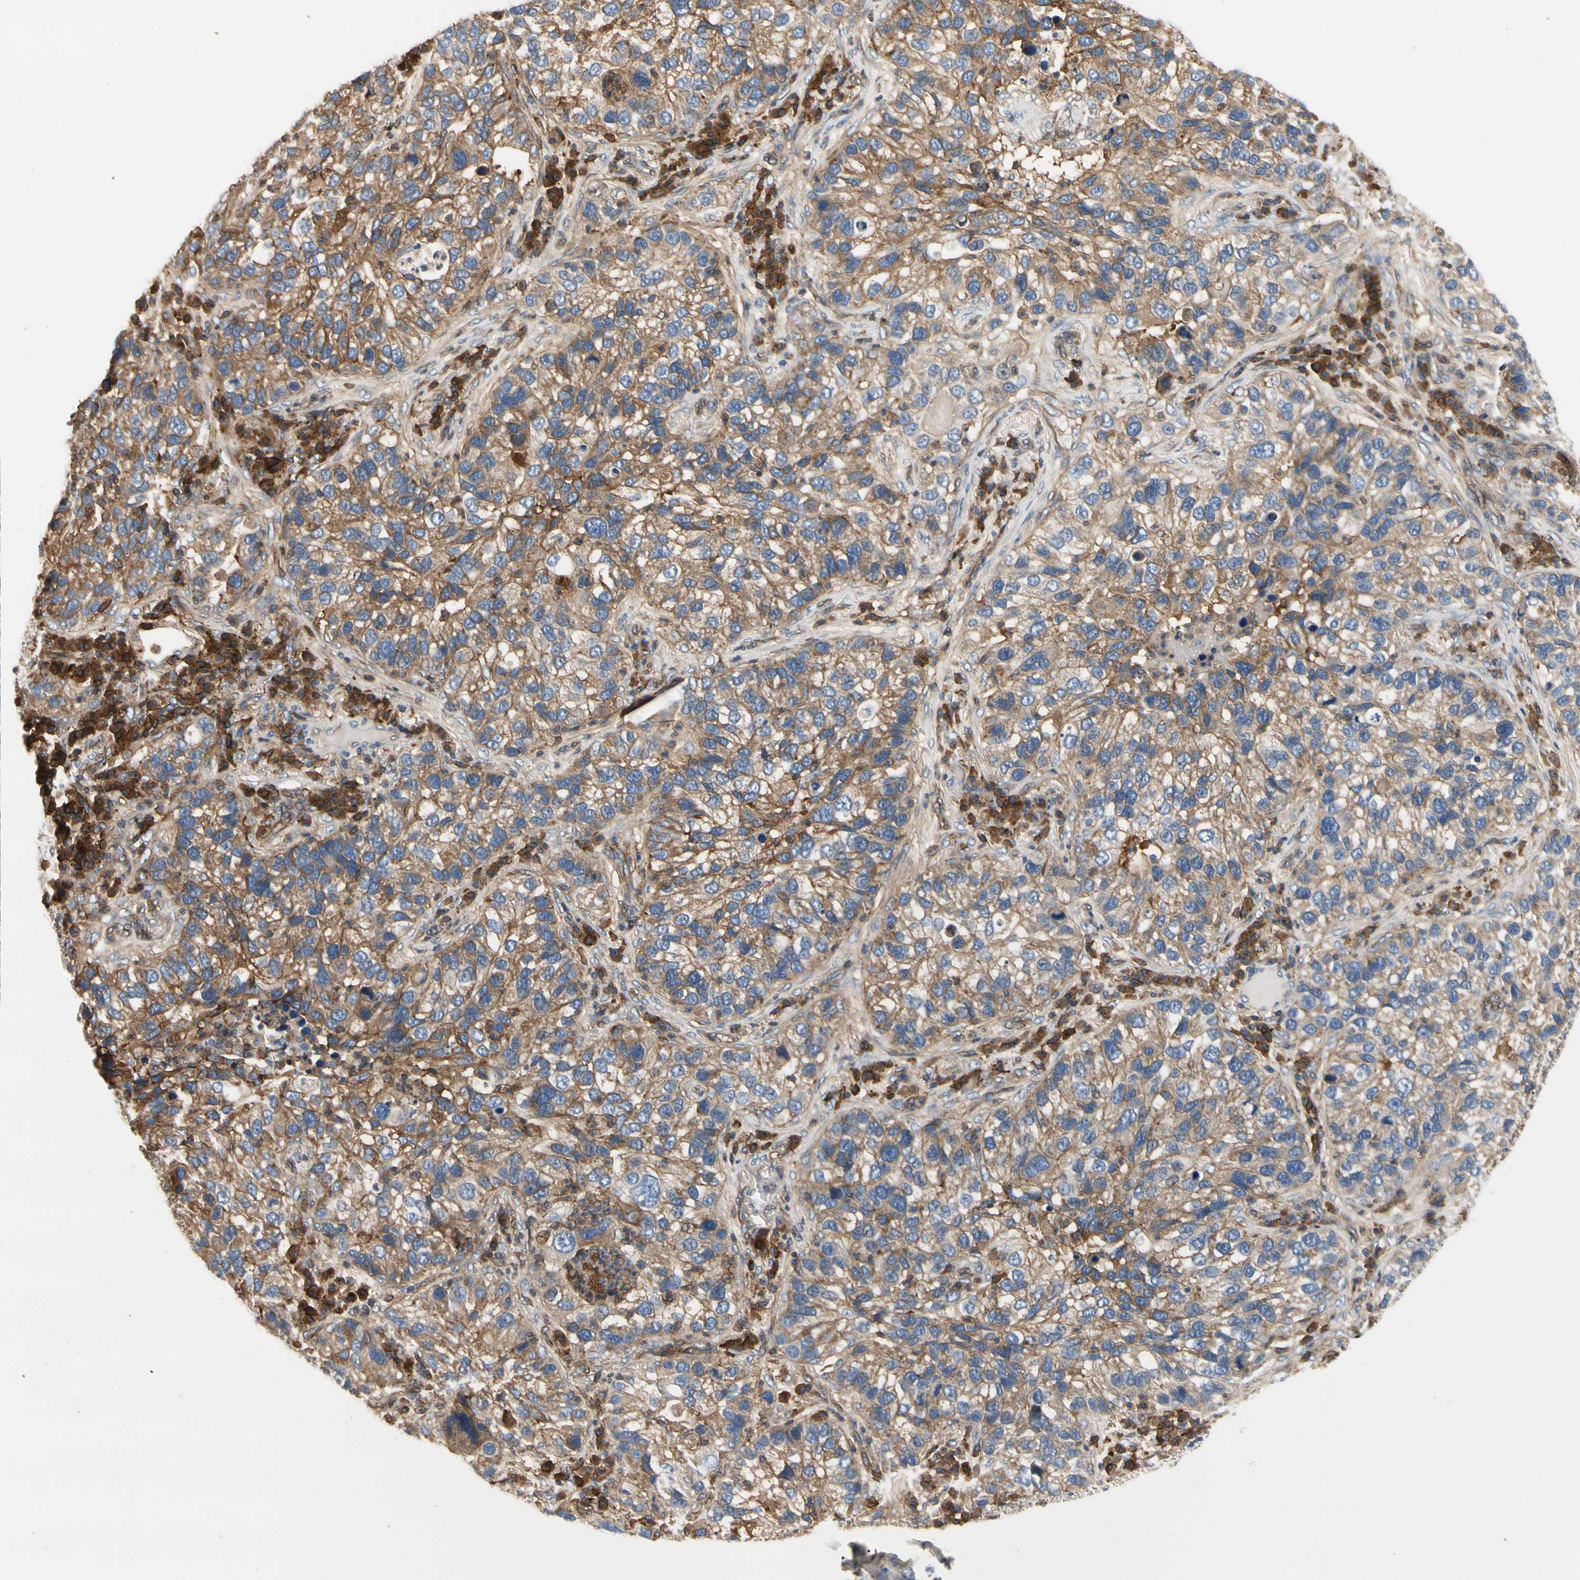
{"staining": {"intensity": "moderate", "quantity": ">75%", "location": "cytoplasmic/membranous"}, "tissue": "lung cancer", "cell_type": "Tumor cells", "image_type": "cancer", "snomed": [{"axis": "morphology", "description": "Normal tissue, NOS"}, {"axis": "morphology", "description": "Adenocarcinoma, NOS"}, {"axis": "topography", "description": "Bronchus"}, {"axis": "topography", "description": "Lung"}], "caption": "Moderate cytoplasmic/membranous protein staining is seen in approximately >75% of tumor cells in lung adenocarcinoma.", "gene": "IL1RL1", "patient": {"sex": "male", "age": 54}}